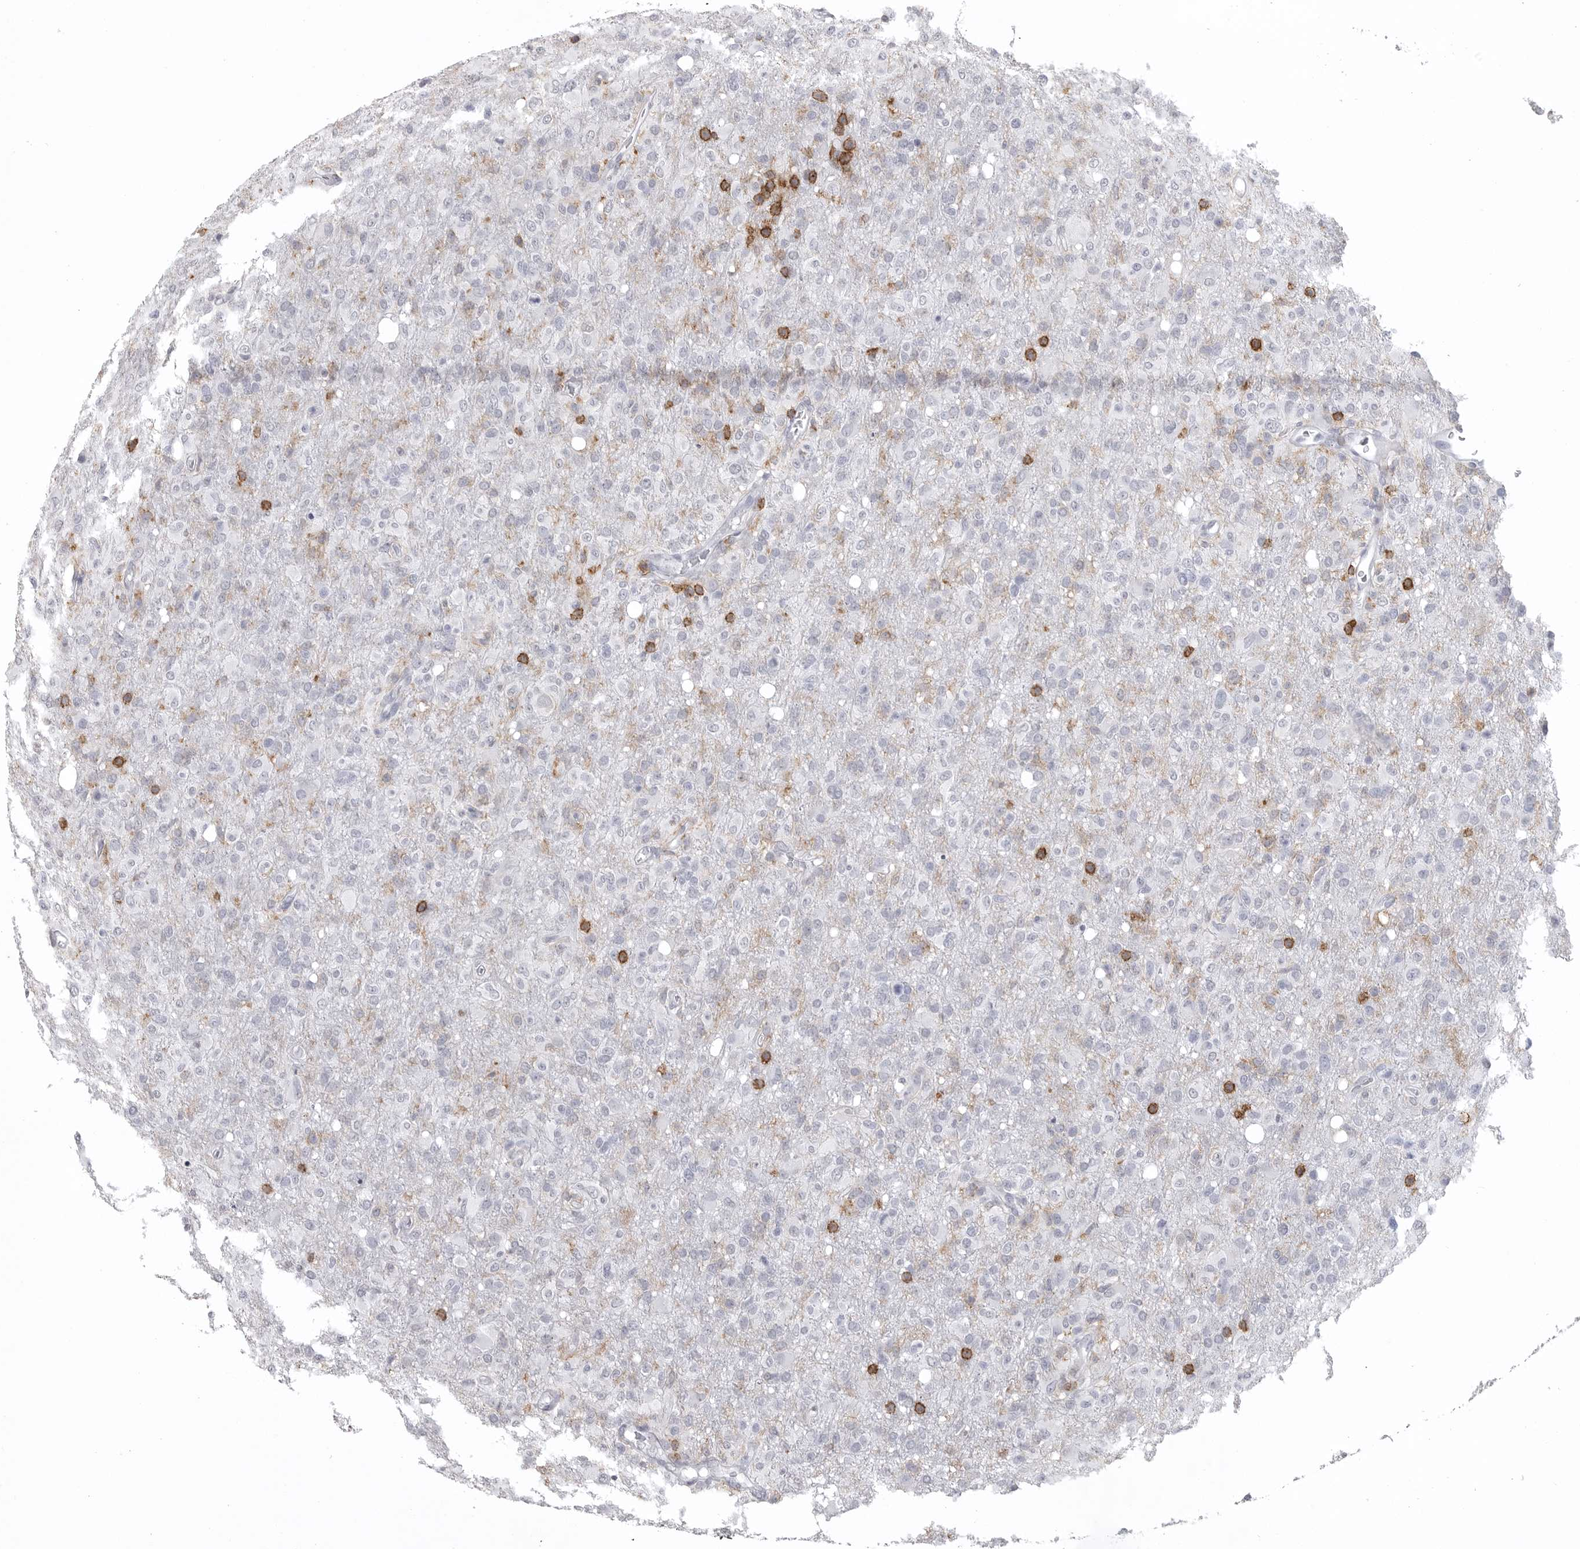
{"staining": {"intensity": "negative", "quantity": "none", "location": "none"}, "tissue": "glioma", "cell_type": "Tumor cells", "image_type": "cancer", "snomed": [{"axis": "morphology", "description": "Glioma, malignant, High grade"}, {"axis": "topography", "description": "Brain"}], "caption": "There is no significant expression in tumor cells of malignant glioma (high-grade).", "gene": "ITGAL", "patient": {"sex": "female", "age": 57}}